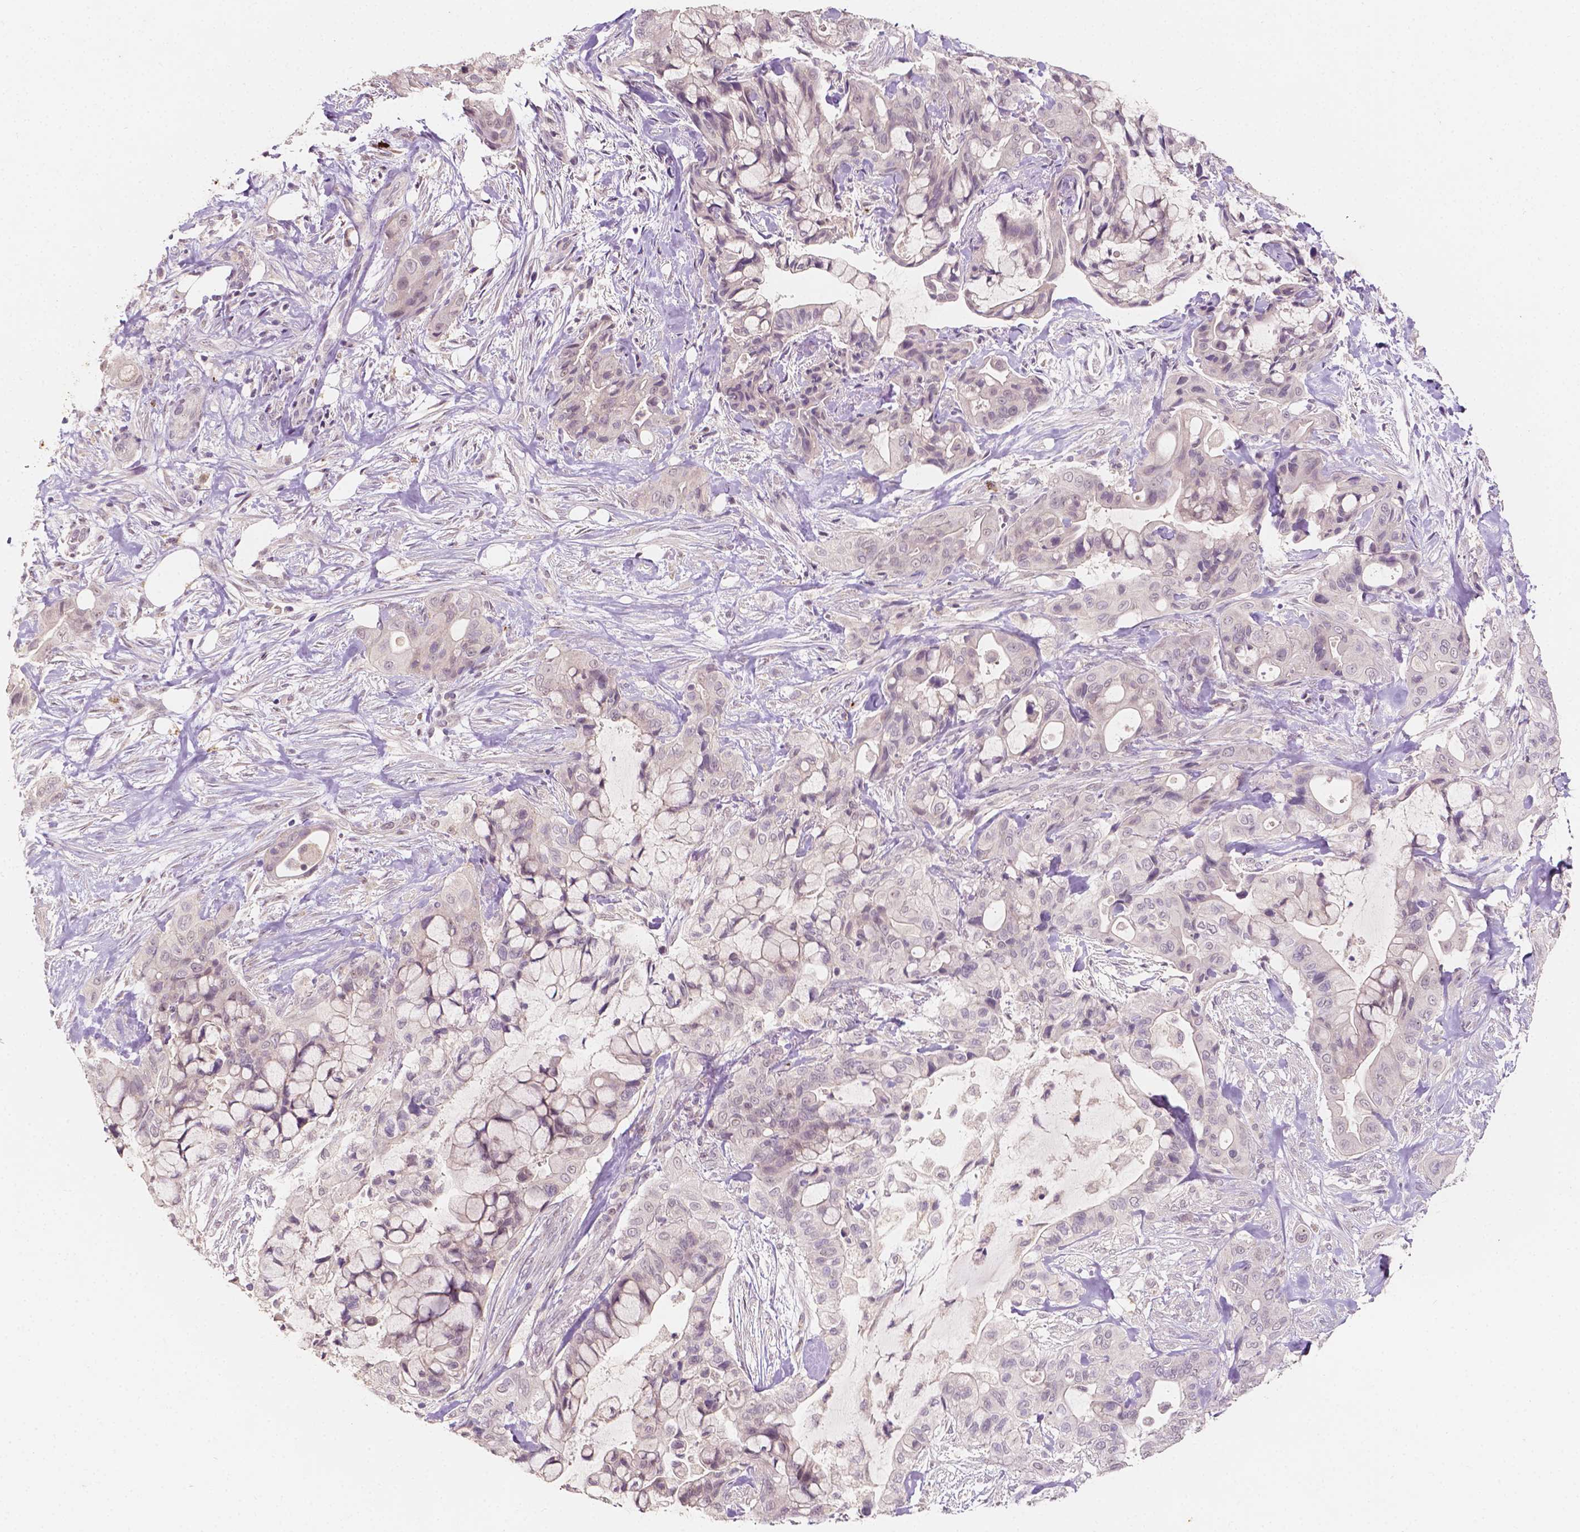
{"staining": {"intensity": "negative", "quantity": "none", "location": "none"}, "tissue": "pancreatic cancer", "cell_type": "Tumor cells", "image_type": "cancer", "snomed": [{"axis": "morphology", "description": "Adenocarcinoma, NOS"}, {"axis": "topography", "description": "Pancreas"}], "caption": "Immunohistochemistry (IHC) histopathology image of neoplastic tissue: adenocarcinoma (pancreatic) stained with DAB demonstrates no significant protein positivity in tumor cells.", "gene": "SIRT2", "patient": {"sex": "male", "age": 71}}